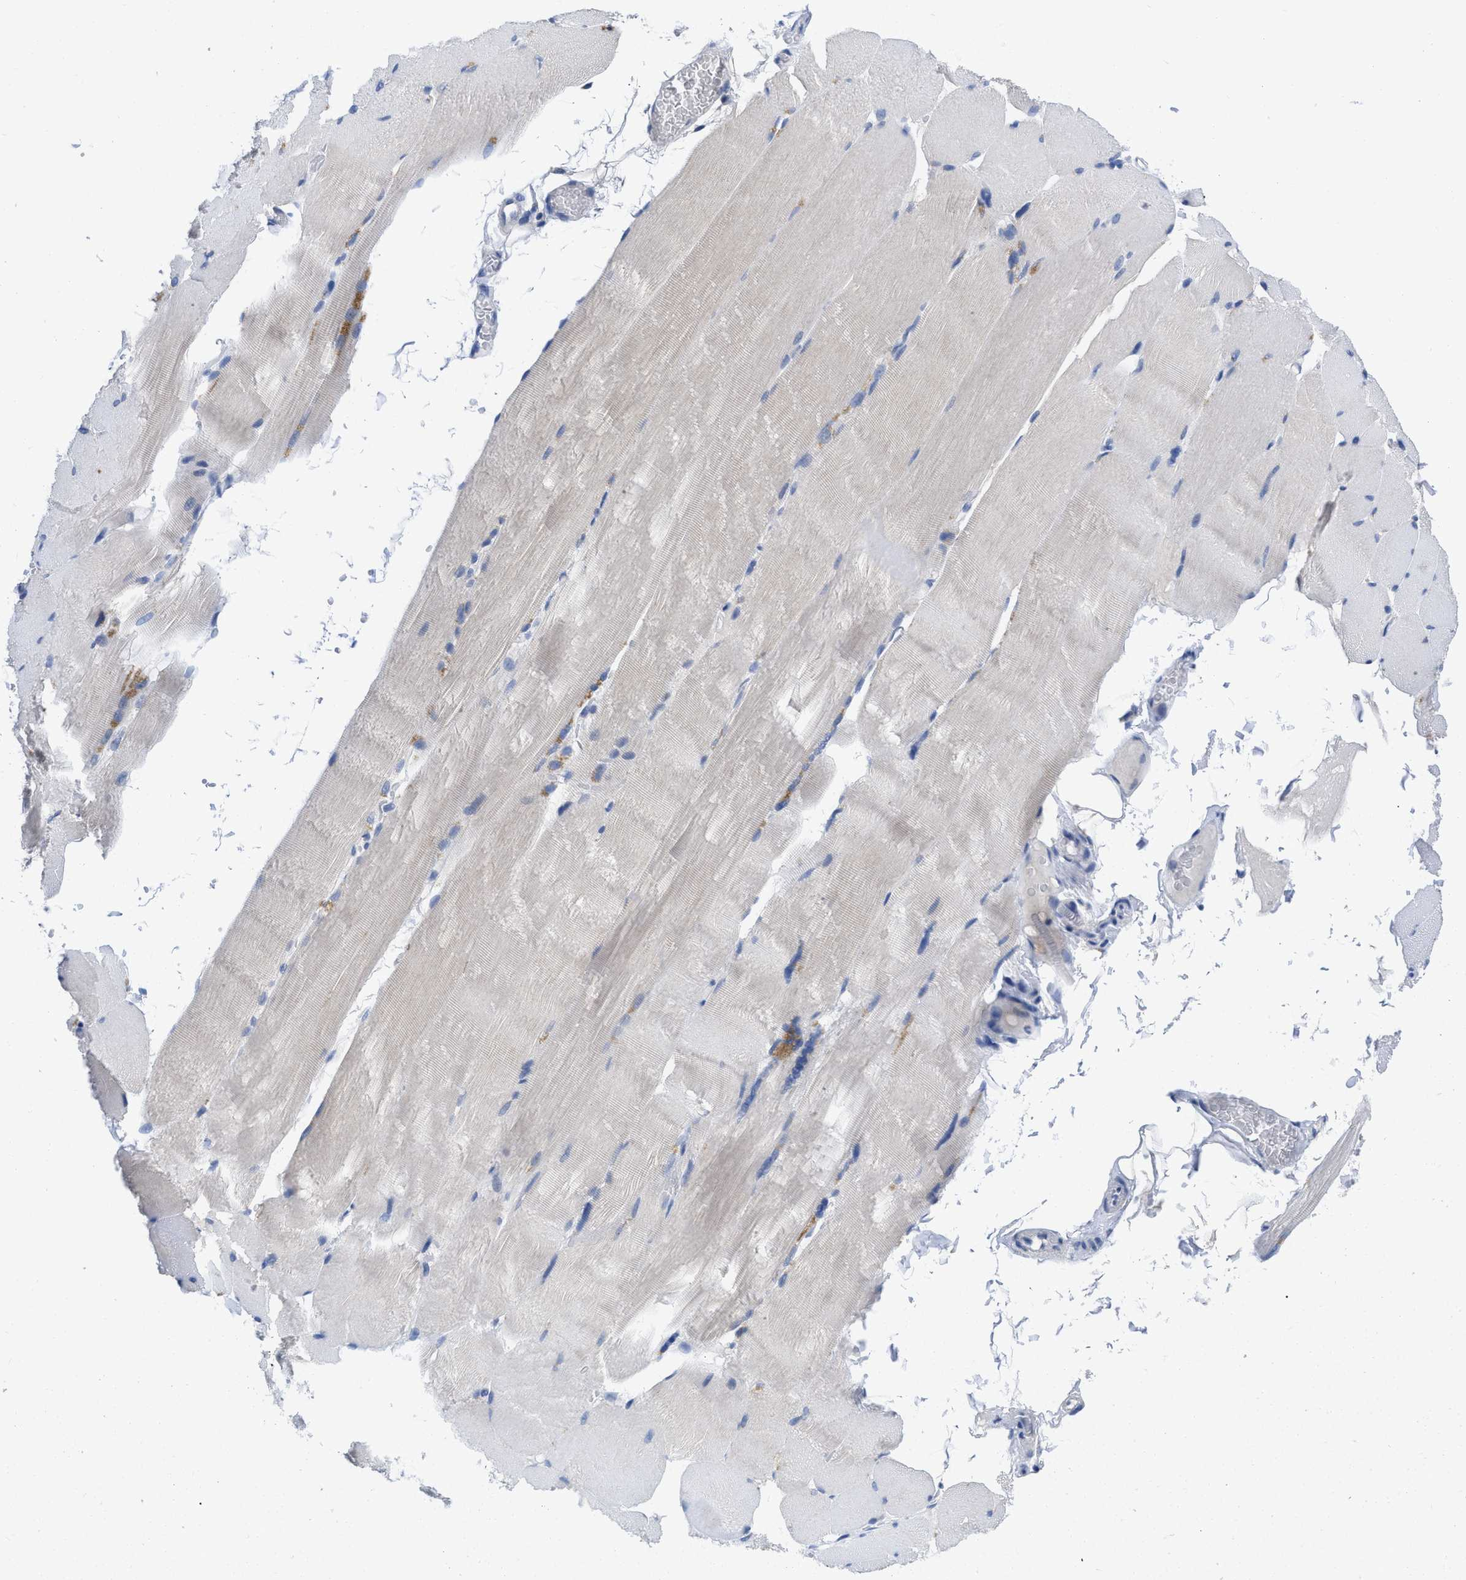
{"staining": {"intensity": "negative", "quantity": "none", "location": "none"}, "tissue": "skeletal muscle", "cell_type": "Myocytes", "image_type": "normal", "snomed": [{"axis": "morphology", "description": "Normal tissue, NOS"}, {"axis": "topography", "description": "Skin"}, {"axis": "topography", "description": "Skeletal muscle"}], "caption": "The histopathology image demonstrates no staining of myocytes in benign skeletal muscle.", "gene": "PYY", "patient": {"sex": "male", "age": 83}}